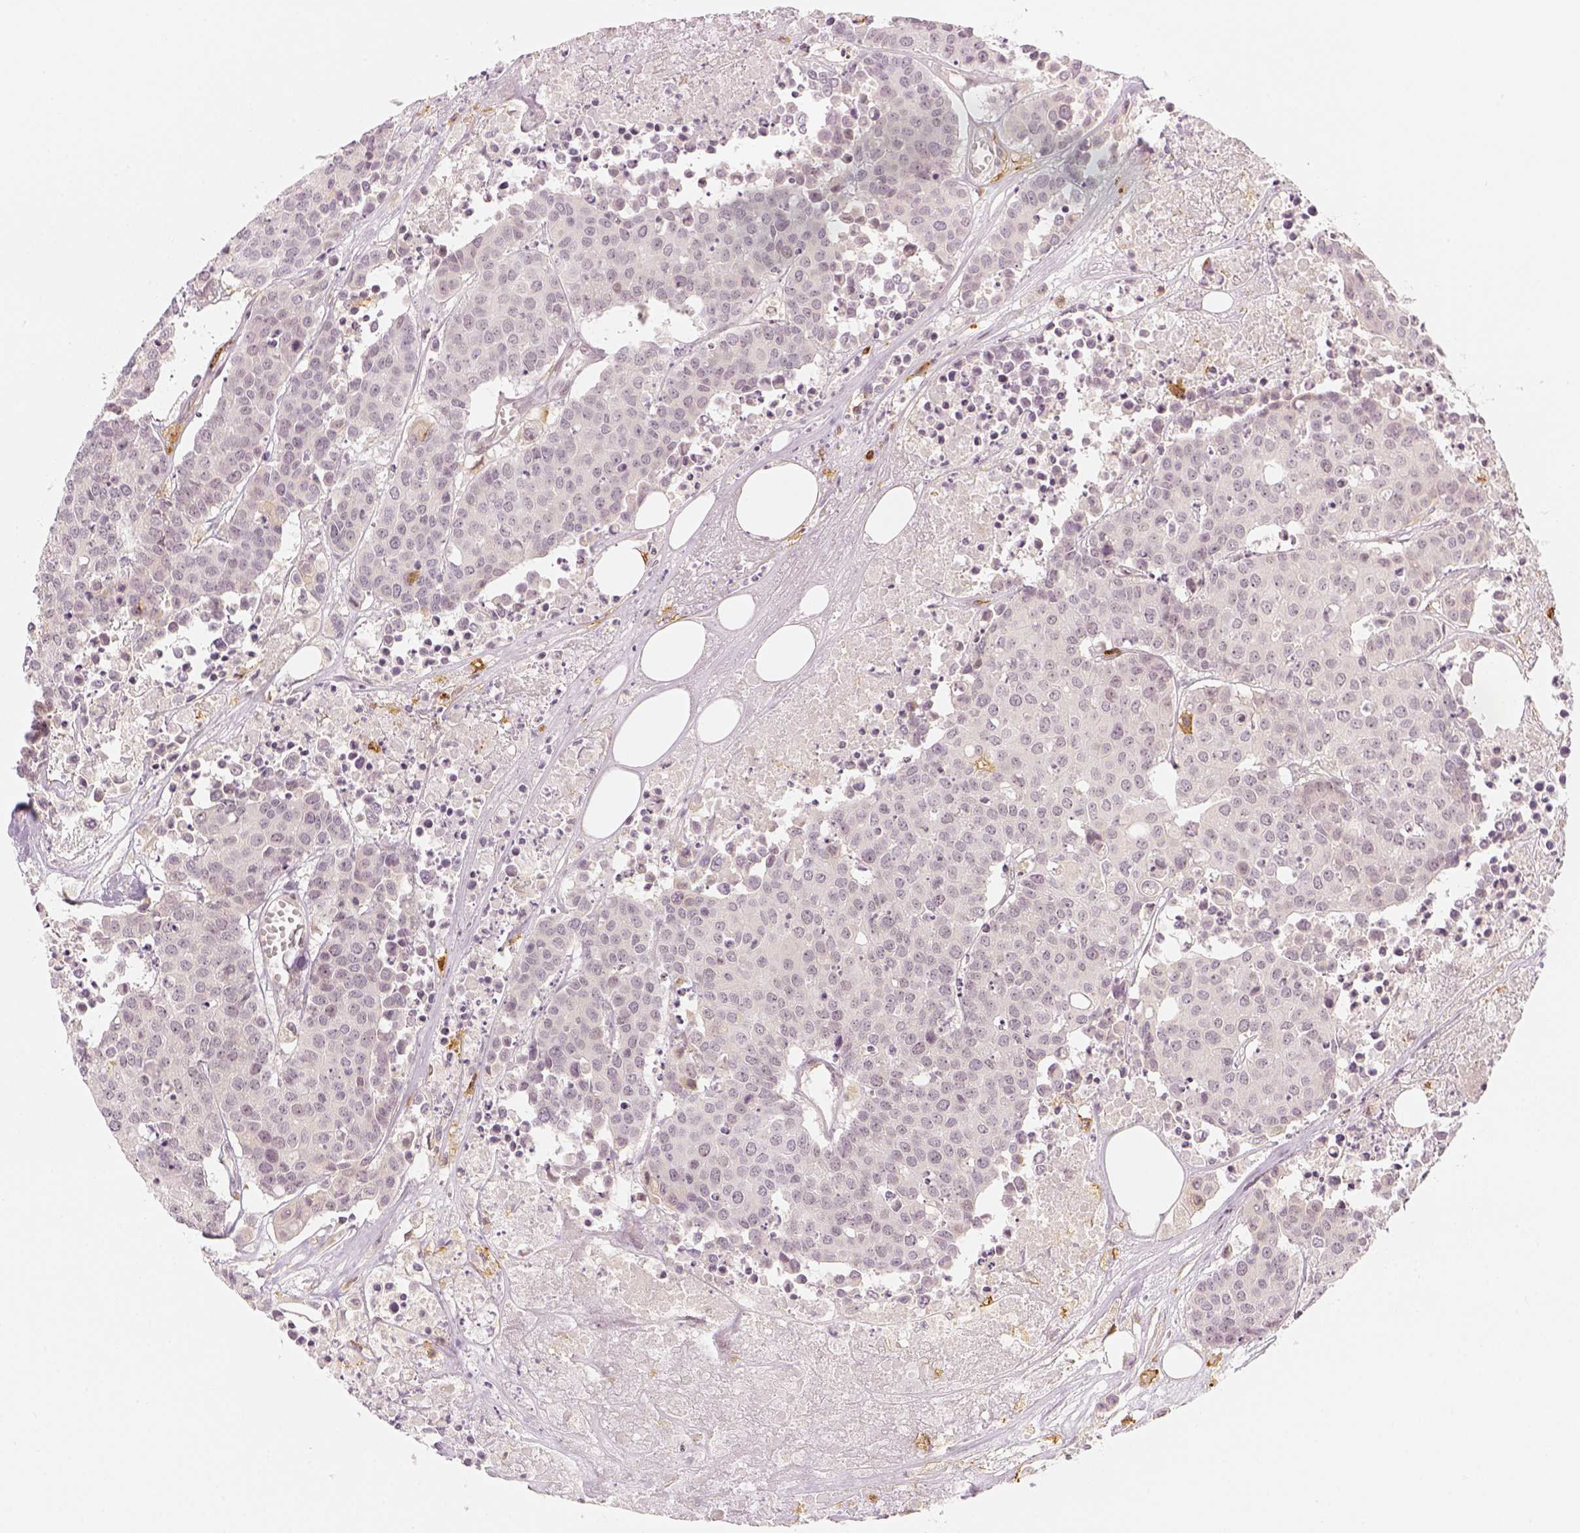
{"staining": {"intensity": "negative", "quantity": "none", "location": "none"}, "tissue": "carcinoid", "cell_type": "Tumor cells", "image_type": "cancer", "snomed": [{"axis": "morphology", "description": "Carcinoid, malignant, NOS"}, {"axis": "topography", "description": "Colon"}], "caption": "A high-resolution micrograph shows IHC staining of malignant carcinoid, which displays no significant expression in tumor cells. Nuclei are stained in blue.", "gene": "CD14", "patient": {"sex": "male", "age": 81}}